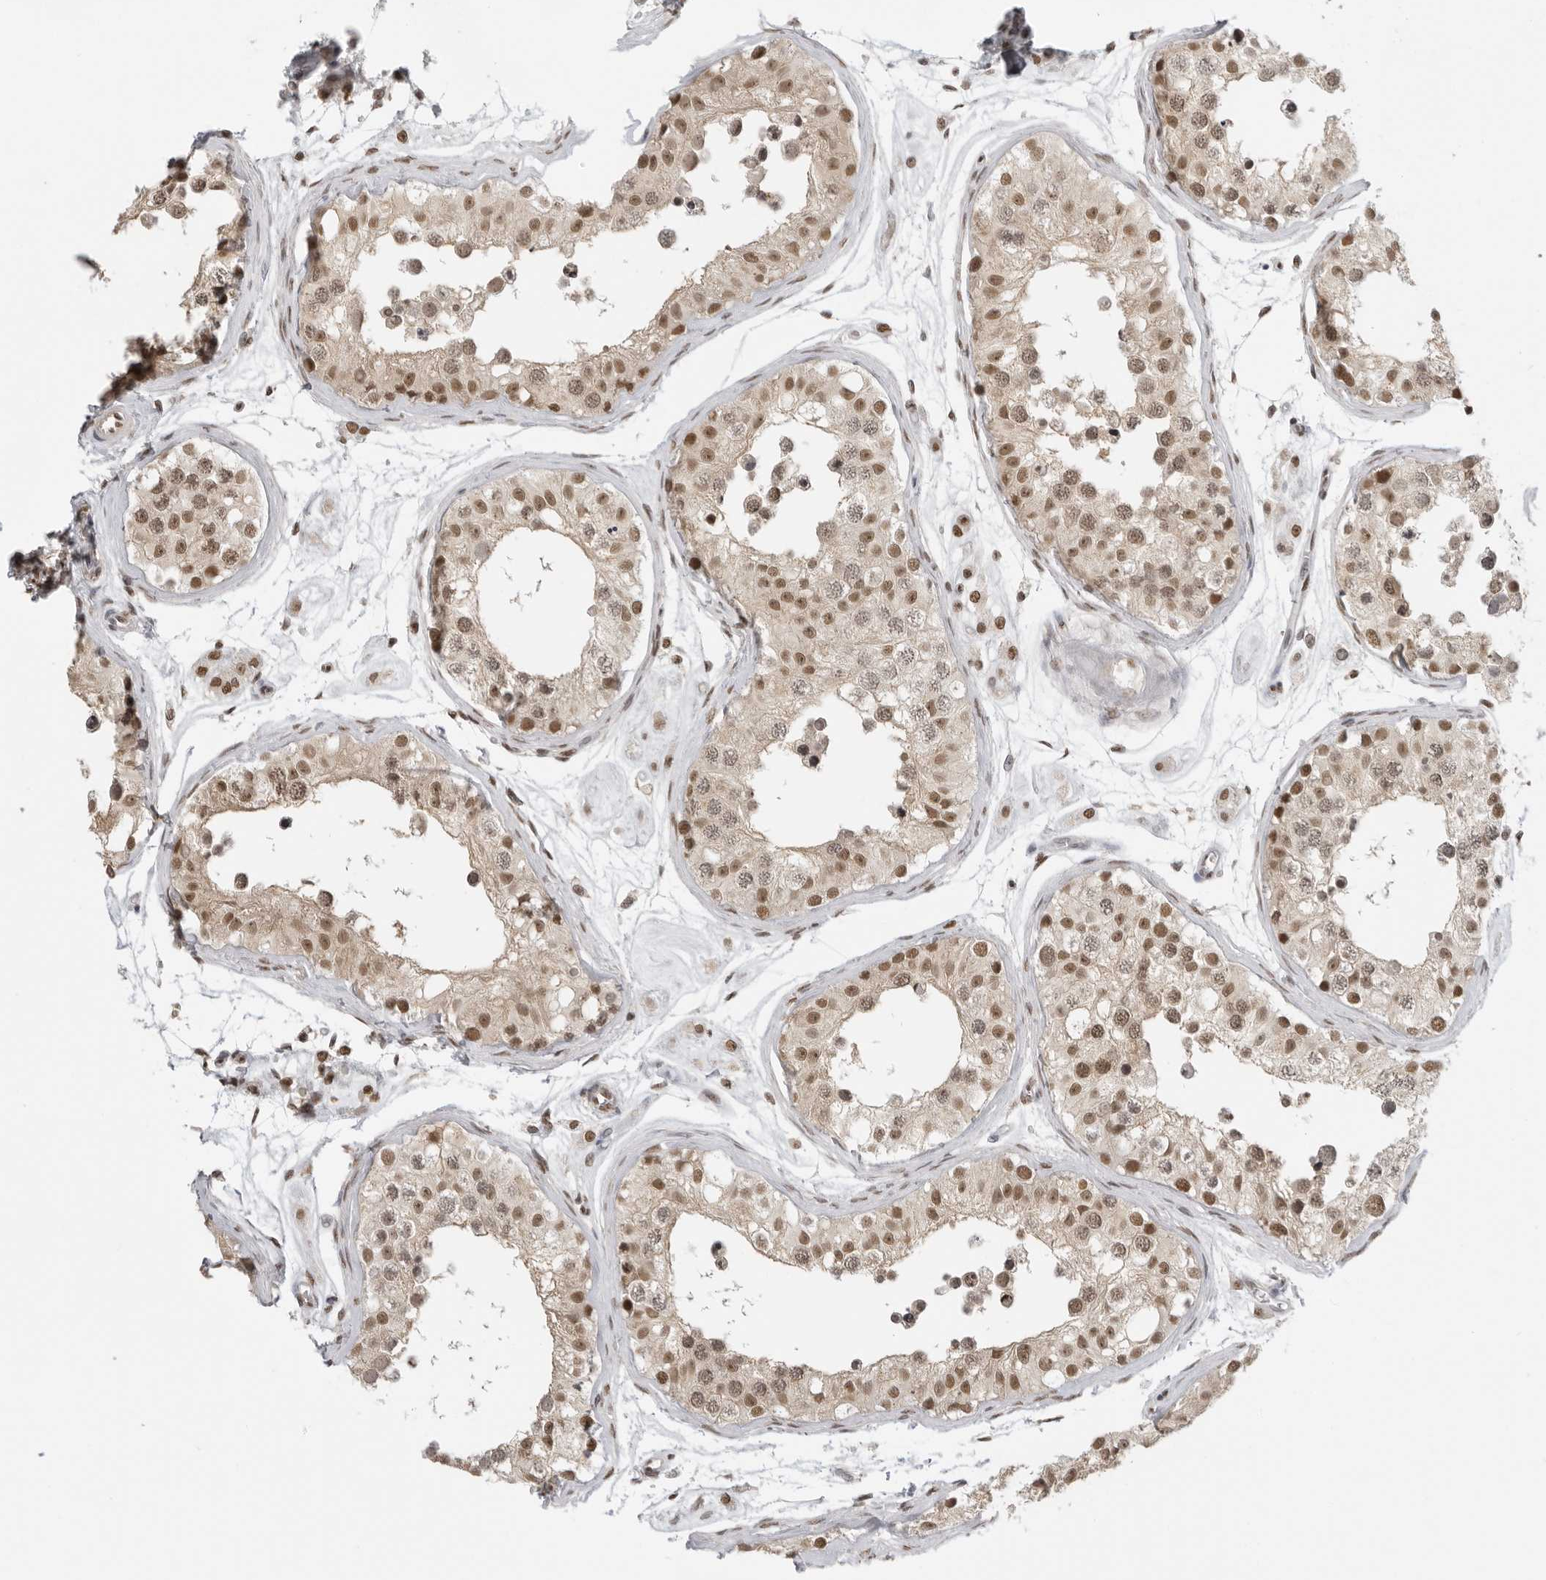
{"staining": {"intensity": "strong", "quantity": "25%-75%", "location": "nuclear"}, "tissue": "testis", "cell_type": "Cells in seminiferous ducts", "image_type": "normal", "snomed": [{"axis": "morphology", "description": "Normal tissue, NOS"}, {"axis": "morphology", "description": "Adenocarcinoma, metastatic, NOS"}, {"axis": "topography", "description": "Testis"}], "caption": "Testis stained with DAB immunohistochemistry (IHC) shows high levels of strong nuclear staining in approximately 25%-75% of cells in seminiferous ducts. Ihc stains the protein in brown and the nuclei are stained blue.", "gene": "RPA2", "patient": {"sex": "male", "age": 26}}